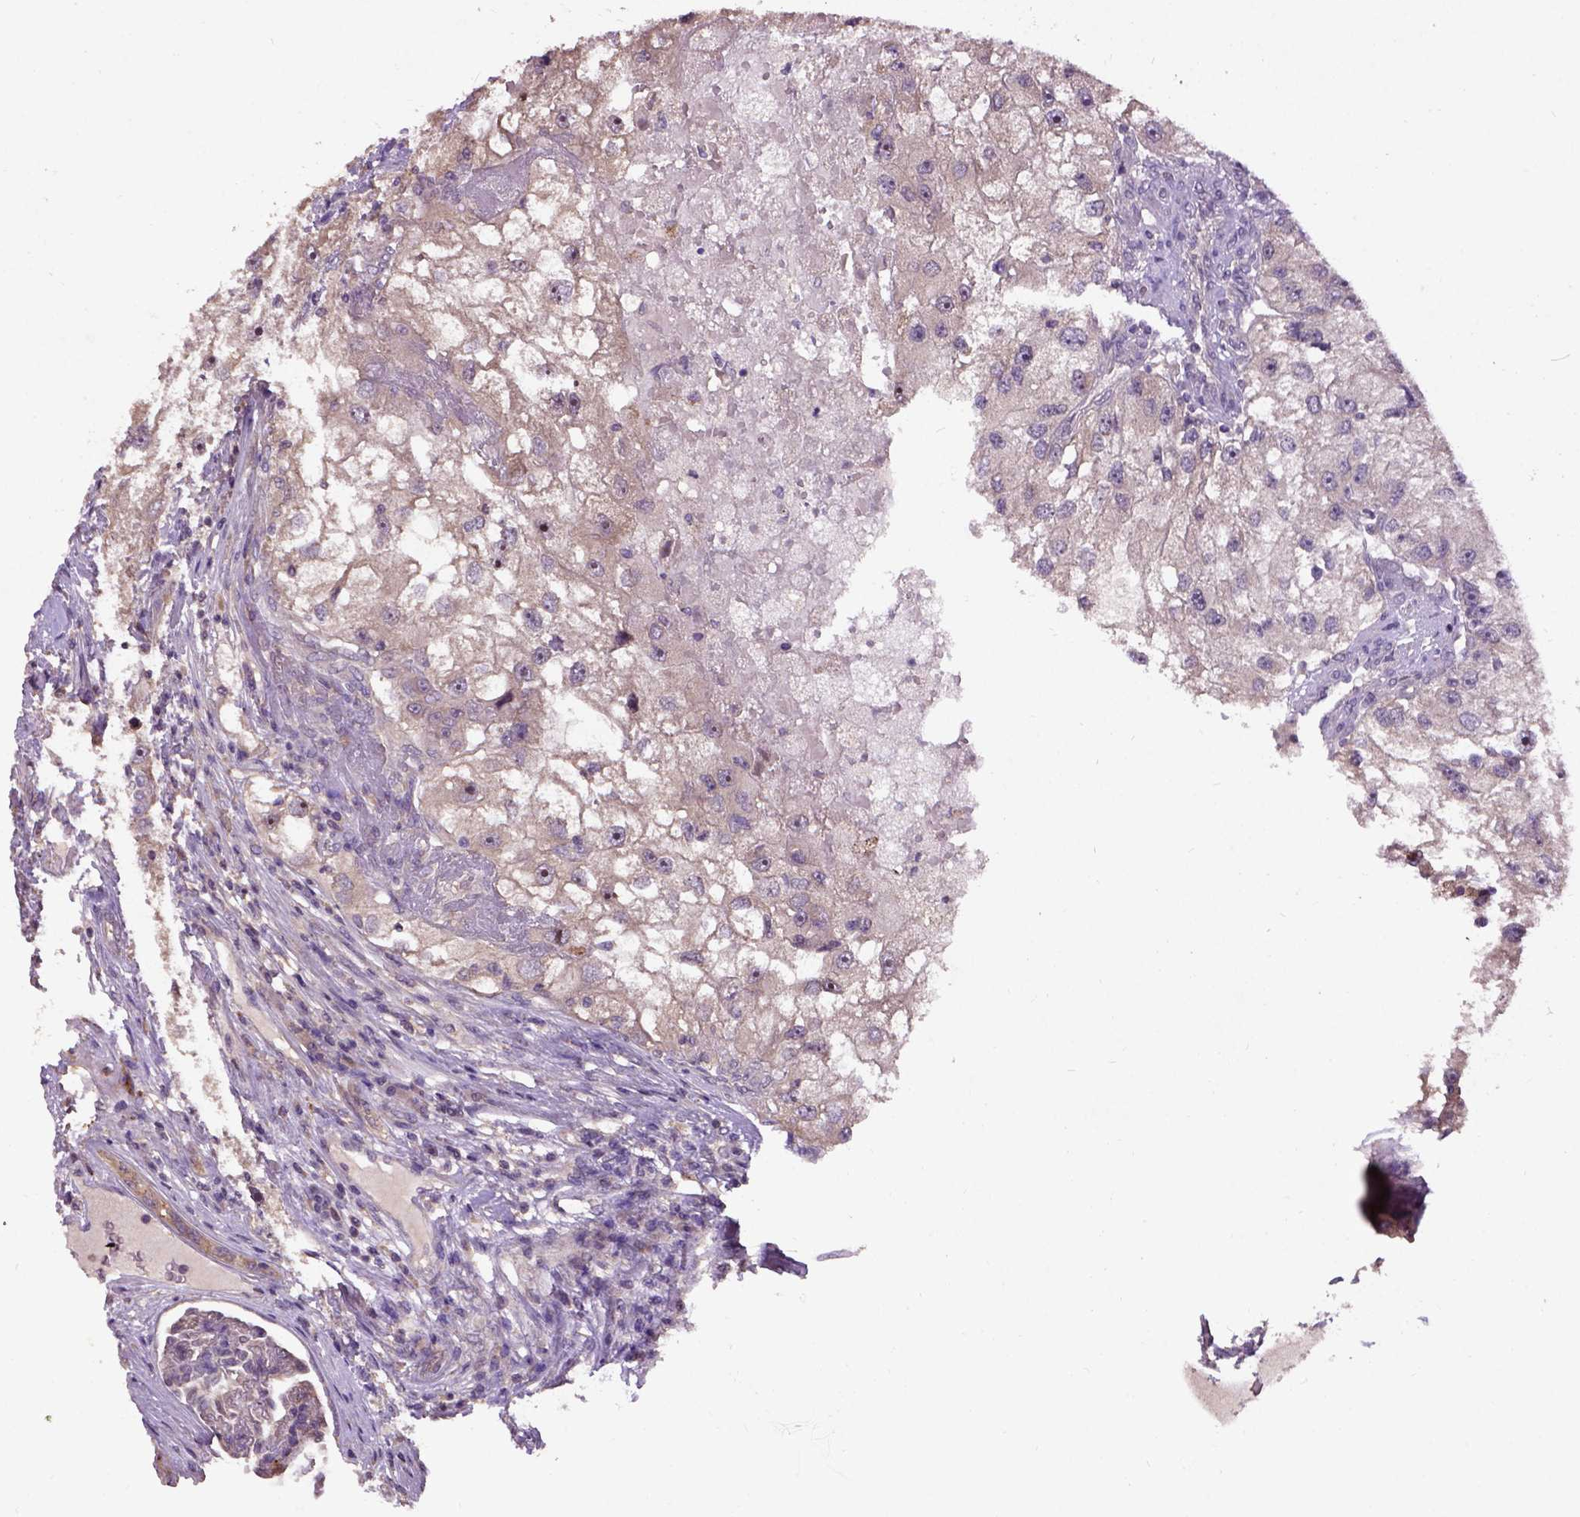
{"staining": {"intensity": "weak", "quantity": ">75%", "location": "cytoplasmic/membranous"}, "tissue": "renal cancer", "cell_type": "Tumor cells", "image_type": "cancer", "snomed": [{"axis": "morphology", "description": "Adenocarcinoma, NOS"}, {"axis": "topography", "description": "Kidney"}], "caption": "A photomicrograph of human renal cancer (adenocarcinoma) stained for a protein displays weak cytoplasmic/membranous brown staining in tumor cells.", "gene": "KBTBD8", "patient": {"sex": "male", "age": 63}}